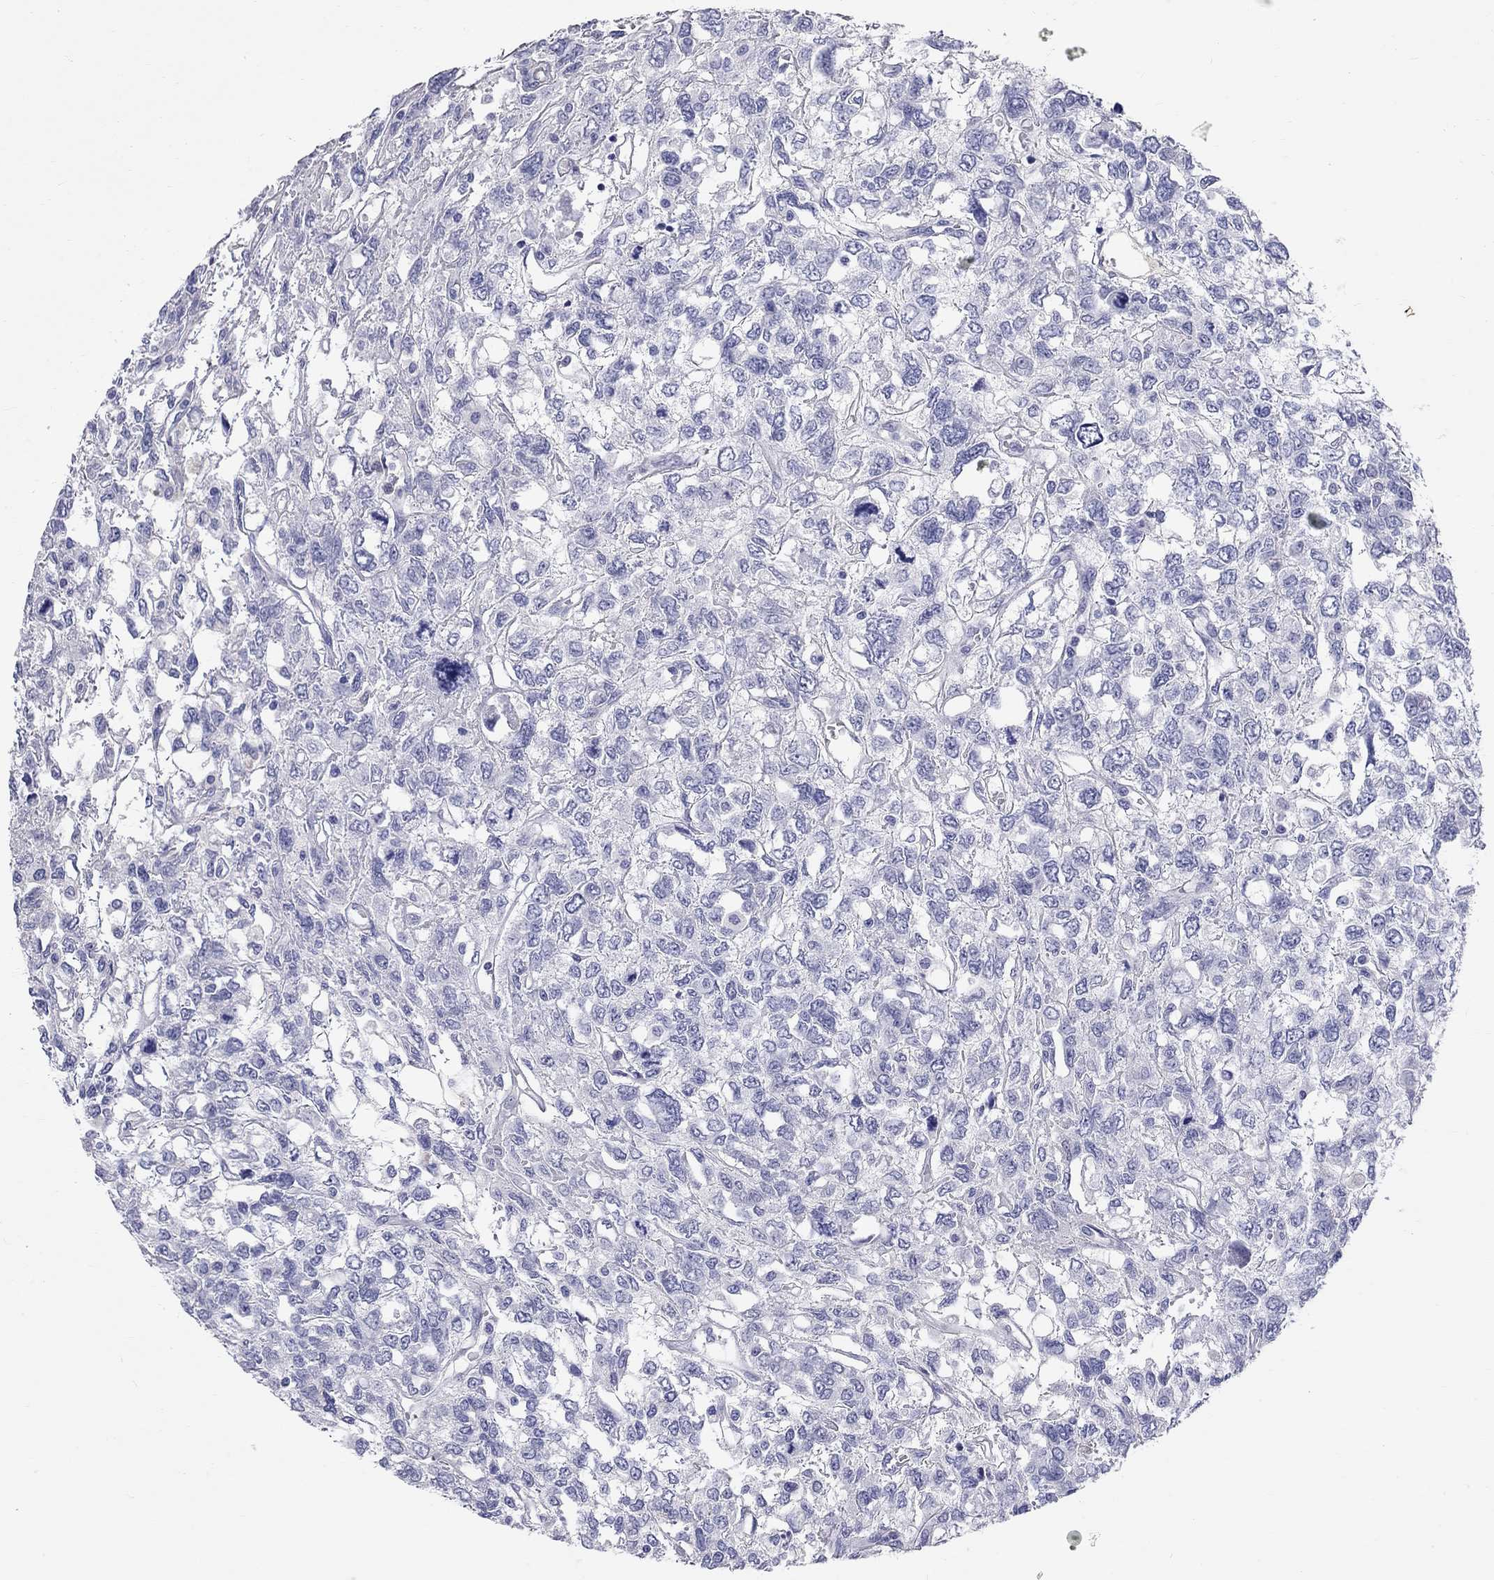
{"staining": {"intensity": "negative", "quantity": "none", "location": "none"}, "tissue": "testis cancer", "cell_type": "Tumor cells", "image_type": "cancer", "snomed": [{"axis": "morphology", "description": "Seminoma, NOS"}, {"axis": "topography", "description": "Testis"}], "caption": "This is an immunohistochemistry image of human testis cancer (seminoma). There is no positivity in tumor cells.", "gene": "PHOX2B", "patient": {"sex": "male", "age": 52}}